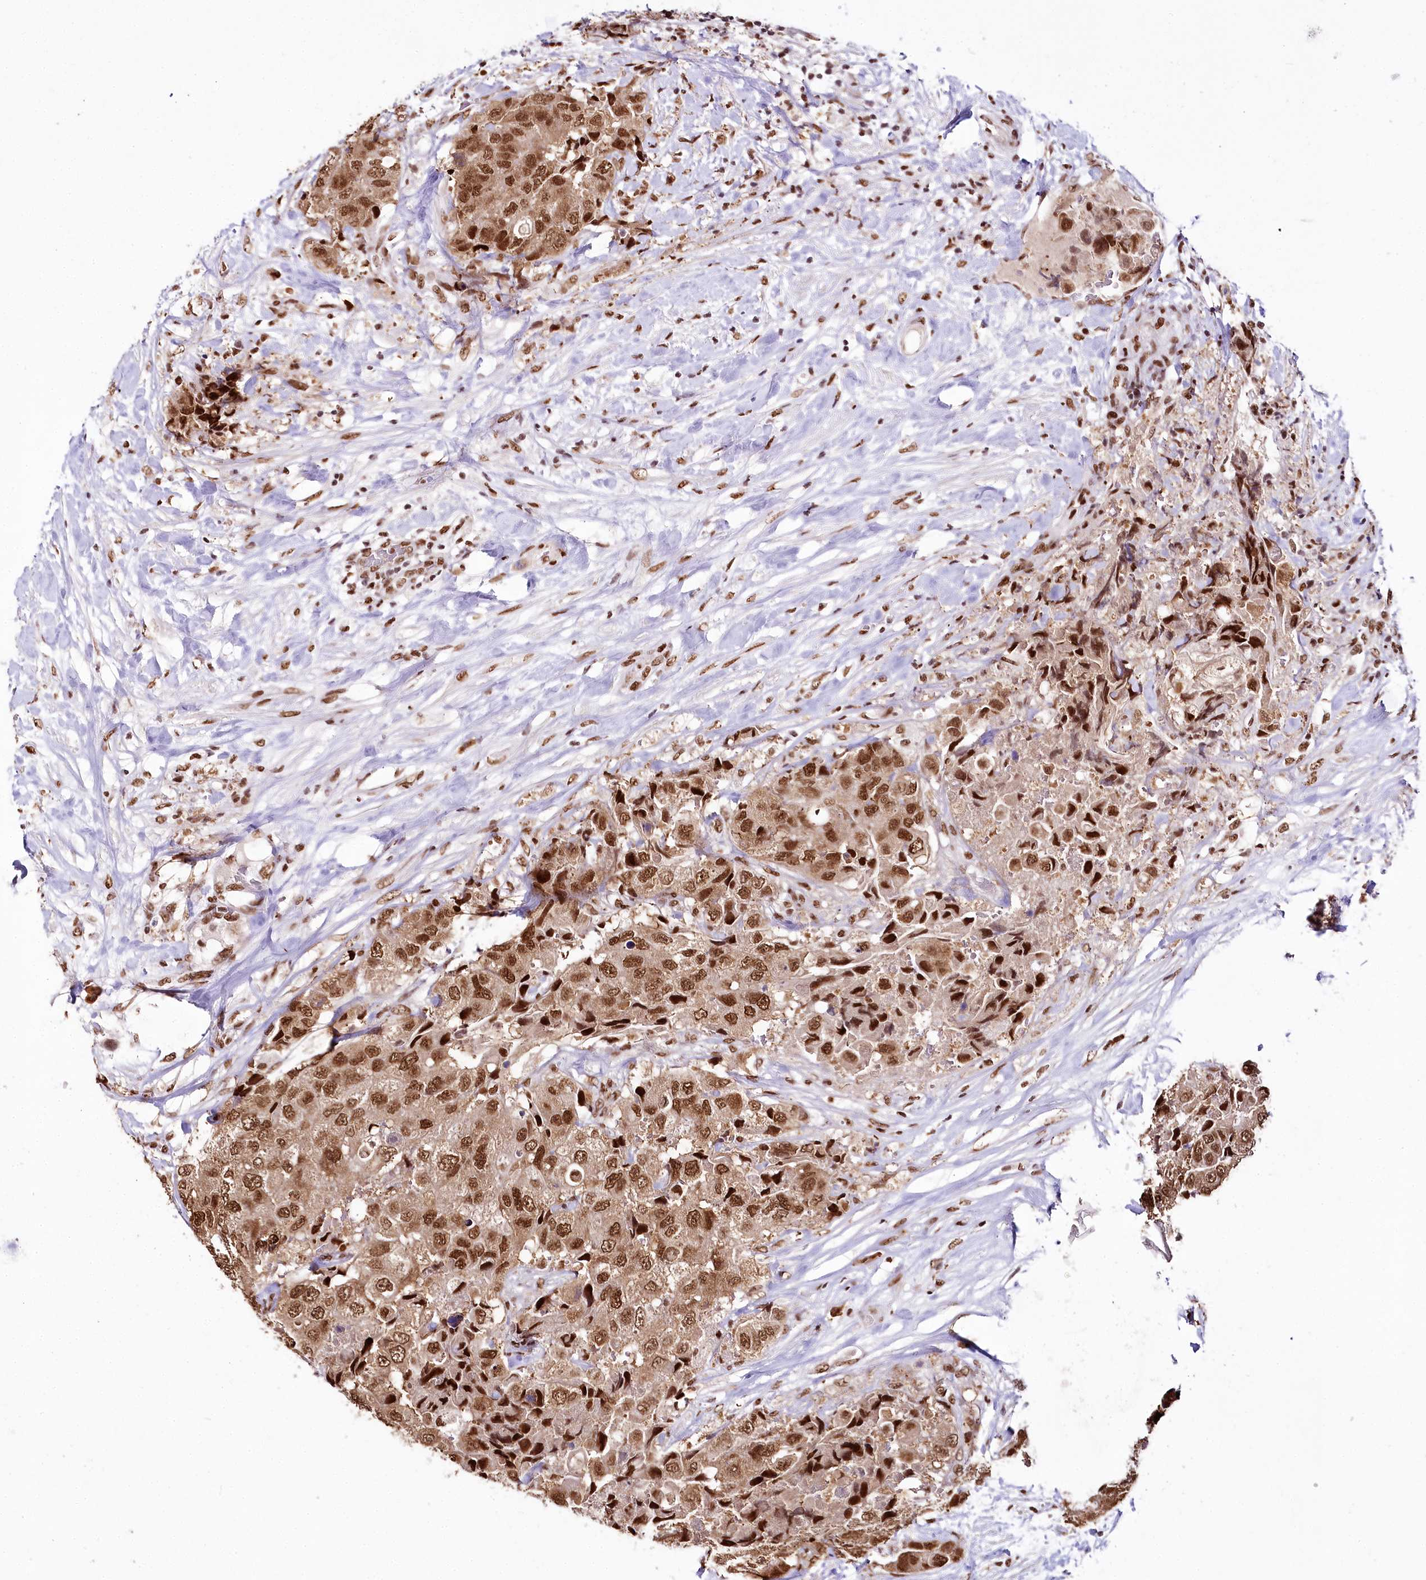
{"staining": {"intensity": "moderate", "quantity": ">75%", "location": "nuclear"}, "tissue": "breast cancer", "cell_type": "Tumor cells", "image_type": "cancer", "snomed": [{"axis": "morphology", "description": "Duct carcinoma"}, {"axis": "topography", "description": "Breast"}], "caption": "High-power microscopy captured an immunohistochemistry (IHC) histopathology image of breast cancer, revealing moderate nuclear expression in approximately >75% of tumor cells.", "gene": "SMARCE1", "patient": {"sex": "female", "age": 62}}